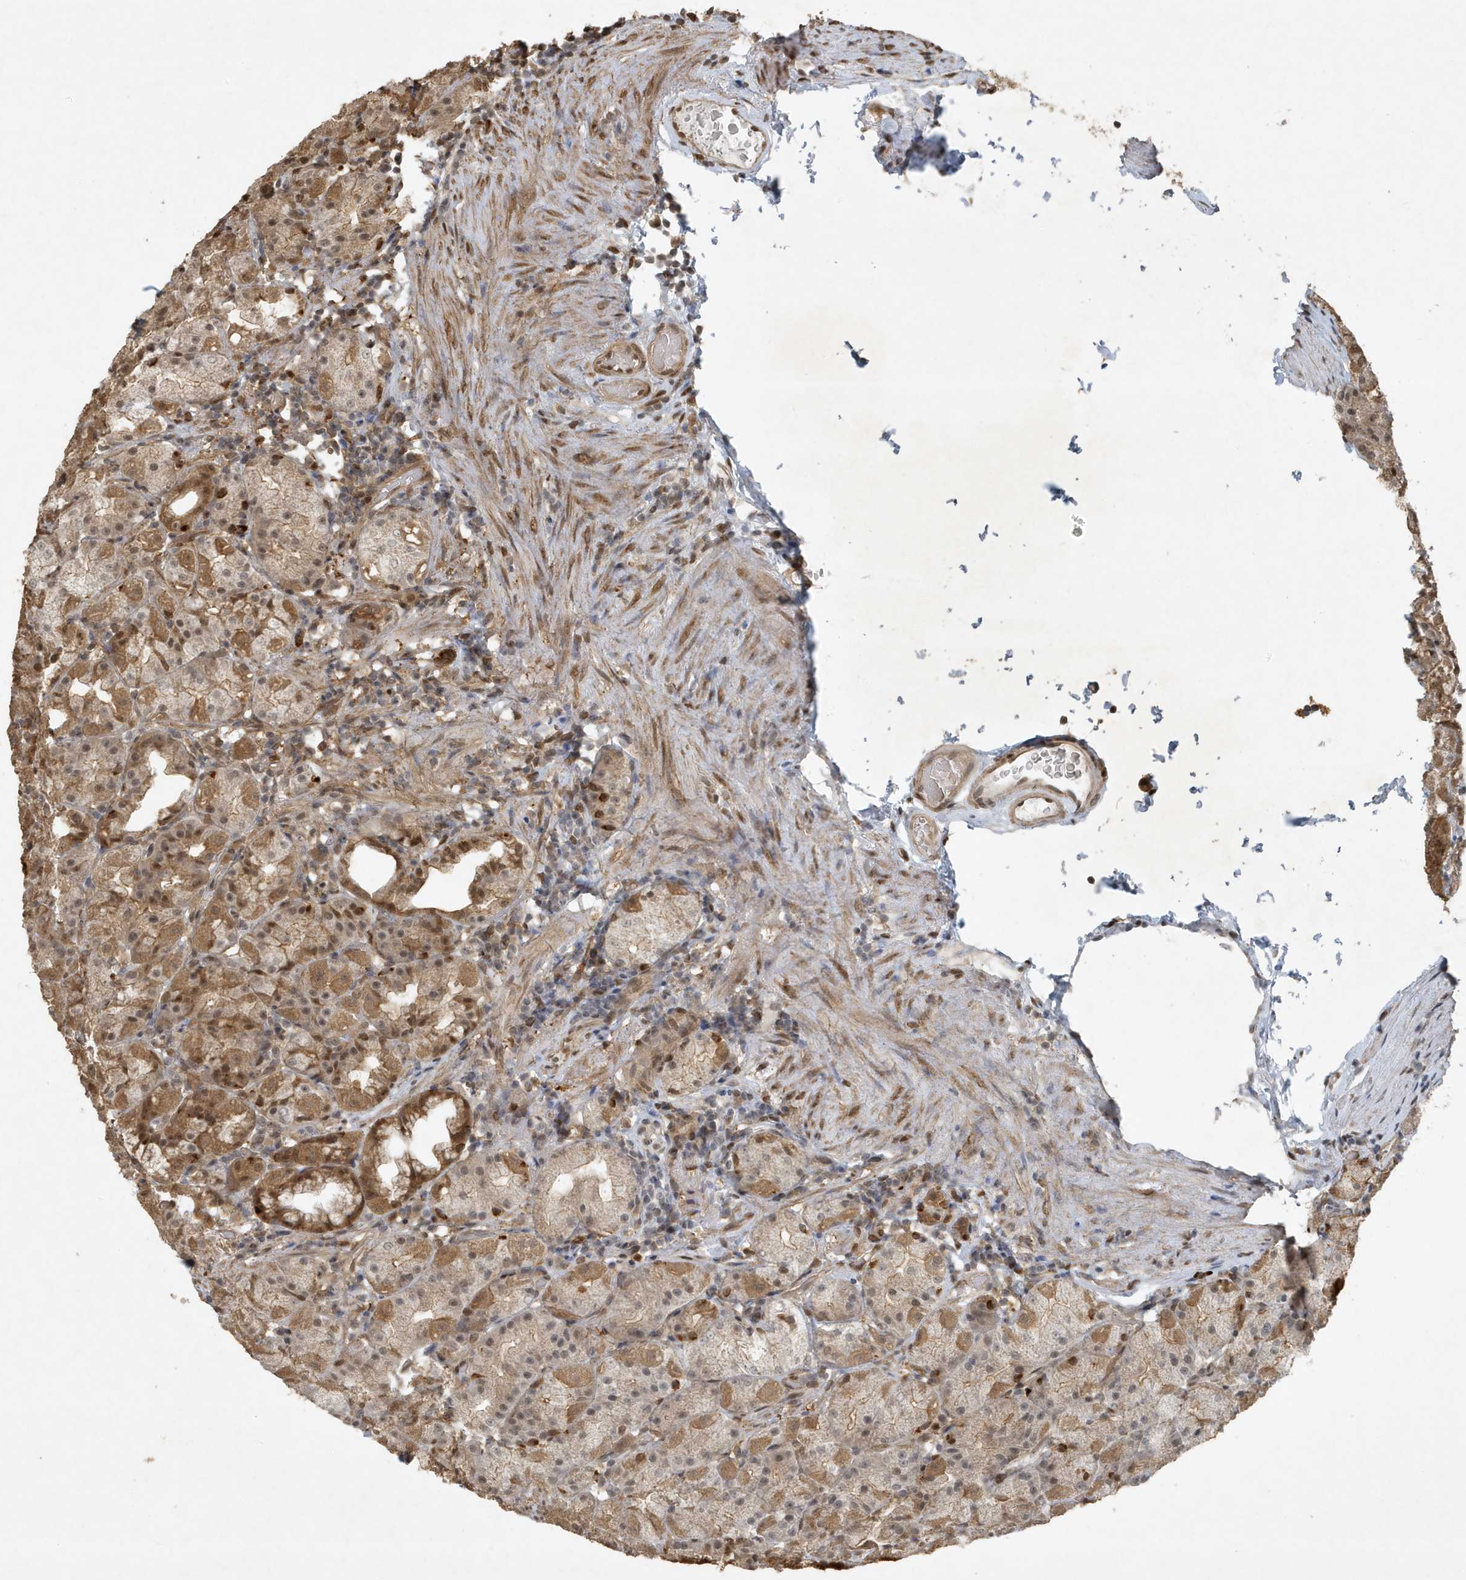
{"staining": {"intensity": "moderate", "quantity": ">75%", "location": "cytoplasmic/membranous,nuclear"}, "tissue": "stomach", "cell_type": "Glandular cells", "image_type": "normal", "snomed": [{"axis": "morphology", "description": "Normal tissue, NOS"}, {"axis": "topography", "description": "Stomach, upper"}], "caption": "The histopathology image demonstrates a brown stain indicating the presence of a protein in the cytoplasmic/membranous,nuclear of glandular cells in stomach. Using DAB (brown) and hematoxylin (blue) stains, captured at high magnification using brightfield microscopy.", "gene": "HSPA1A", "patient": {"sex": "male", "age": 68}}